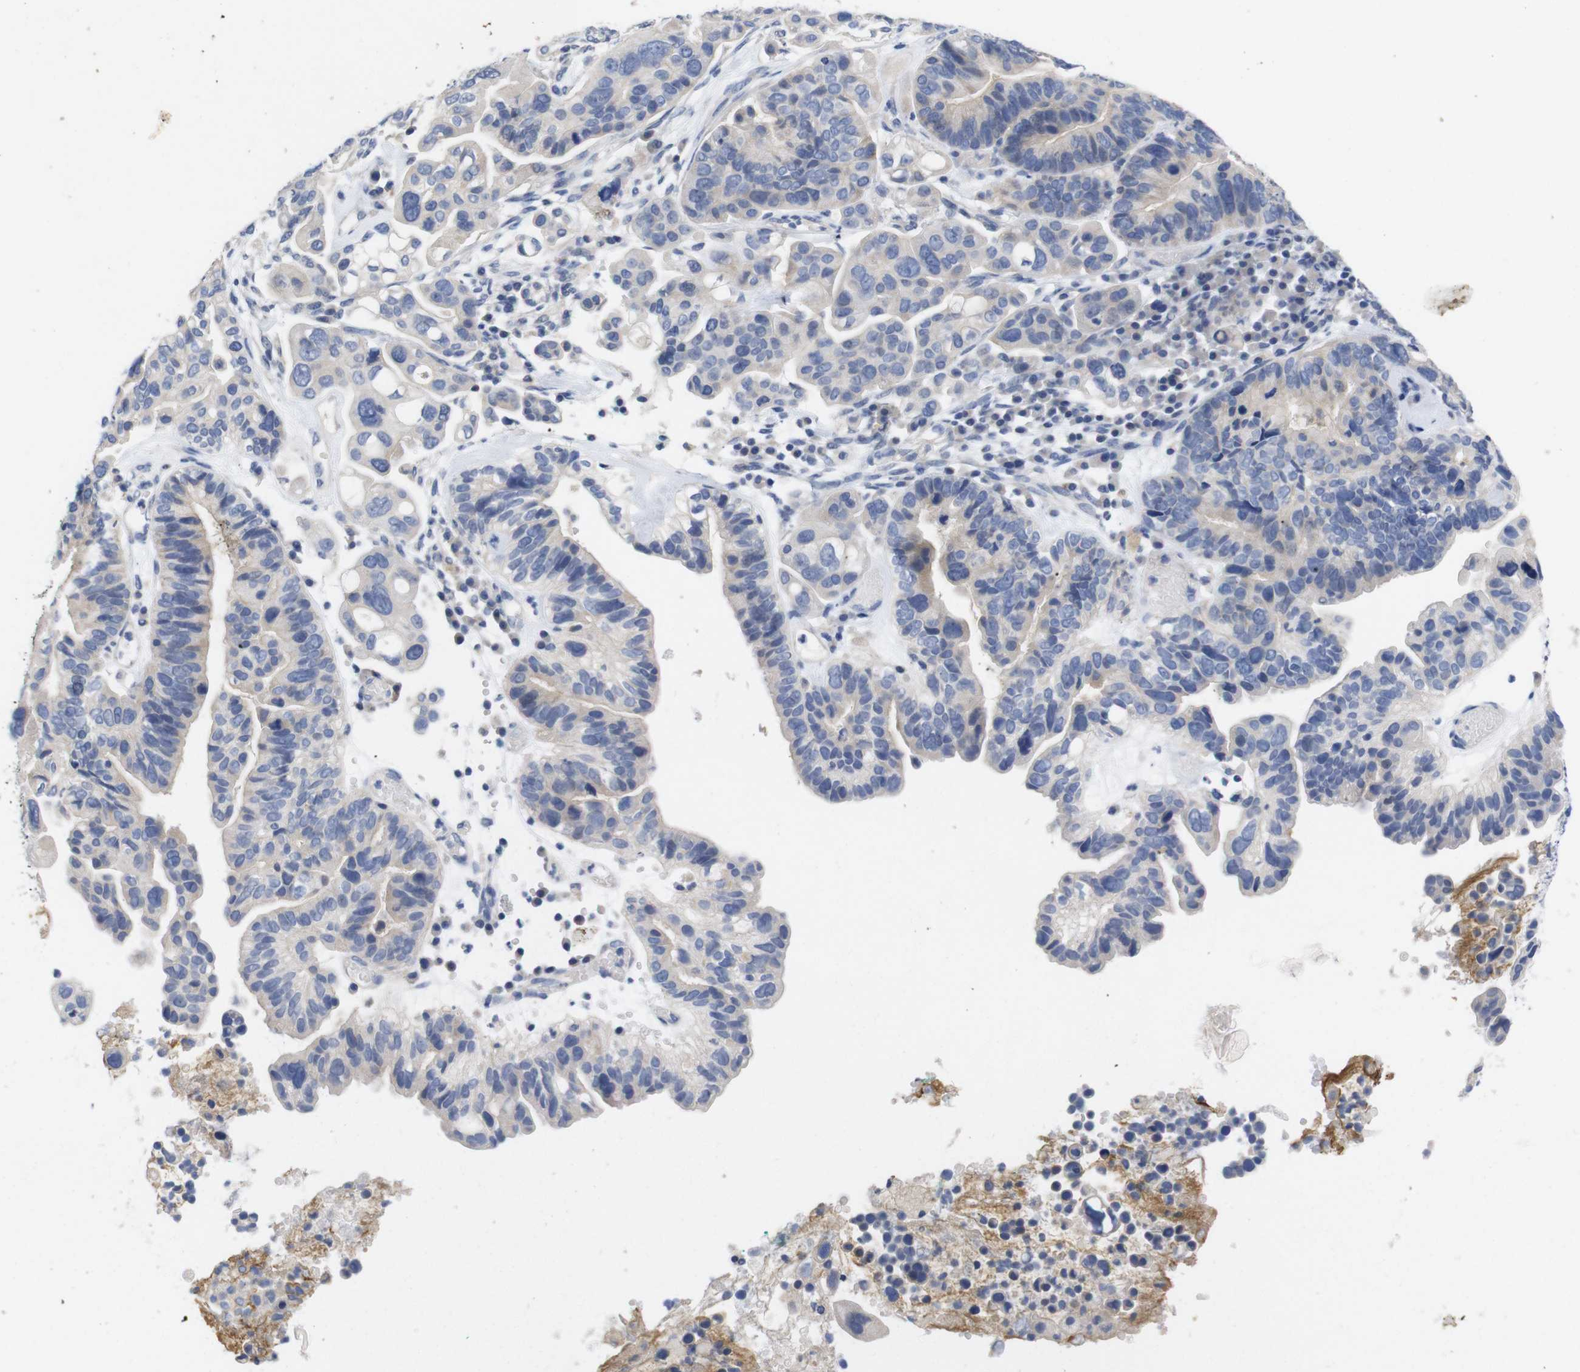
{"staining": {"intensity": "weak", "quantity": "<25%", "location": "cytoplasmic/membranous"}, "tissue": "ovarian cancer", "cell_type": "Tumor cells", "image_type": "cancer", "snomed": [{"axis": "morphology", "description": "Cystadenocarcinoma, serous, NOS"}, {"axis": "topography", "description": "Ovary"}], "caption": "Immunohistochemical staining of ovarian cancer displays no significant positivity in tumor cells.", "gene": "TNNI3", "patient": {"sex": "female", "age": 56}}